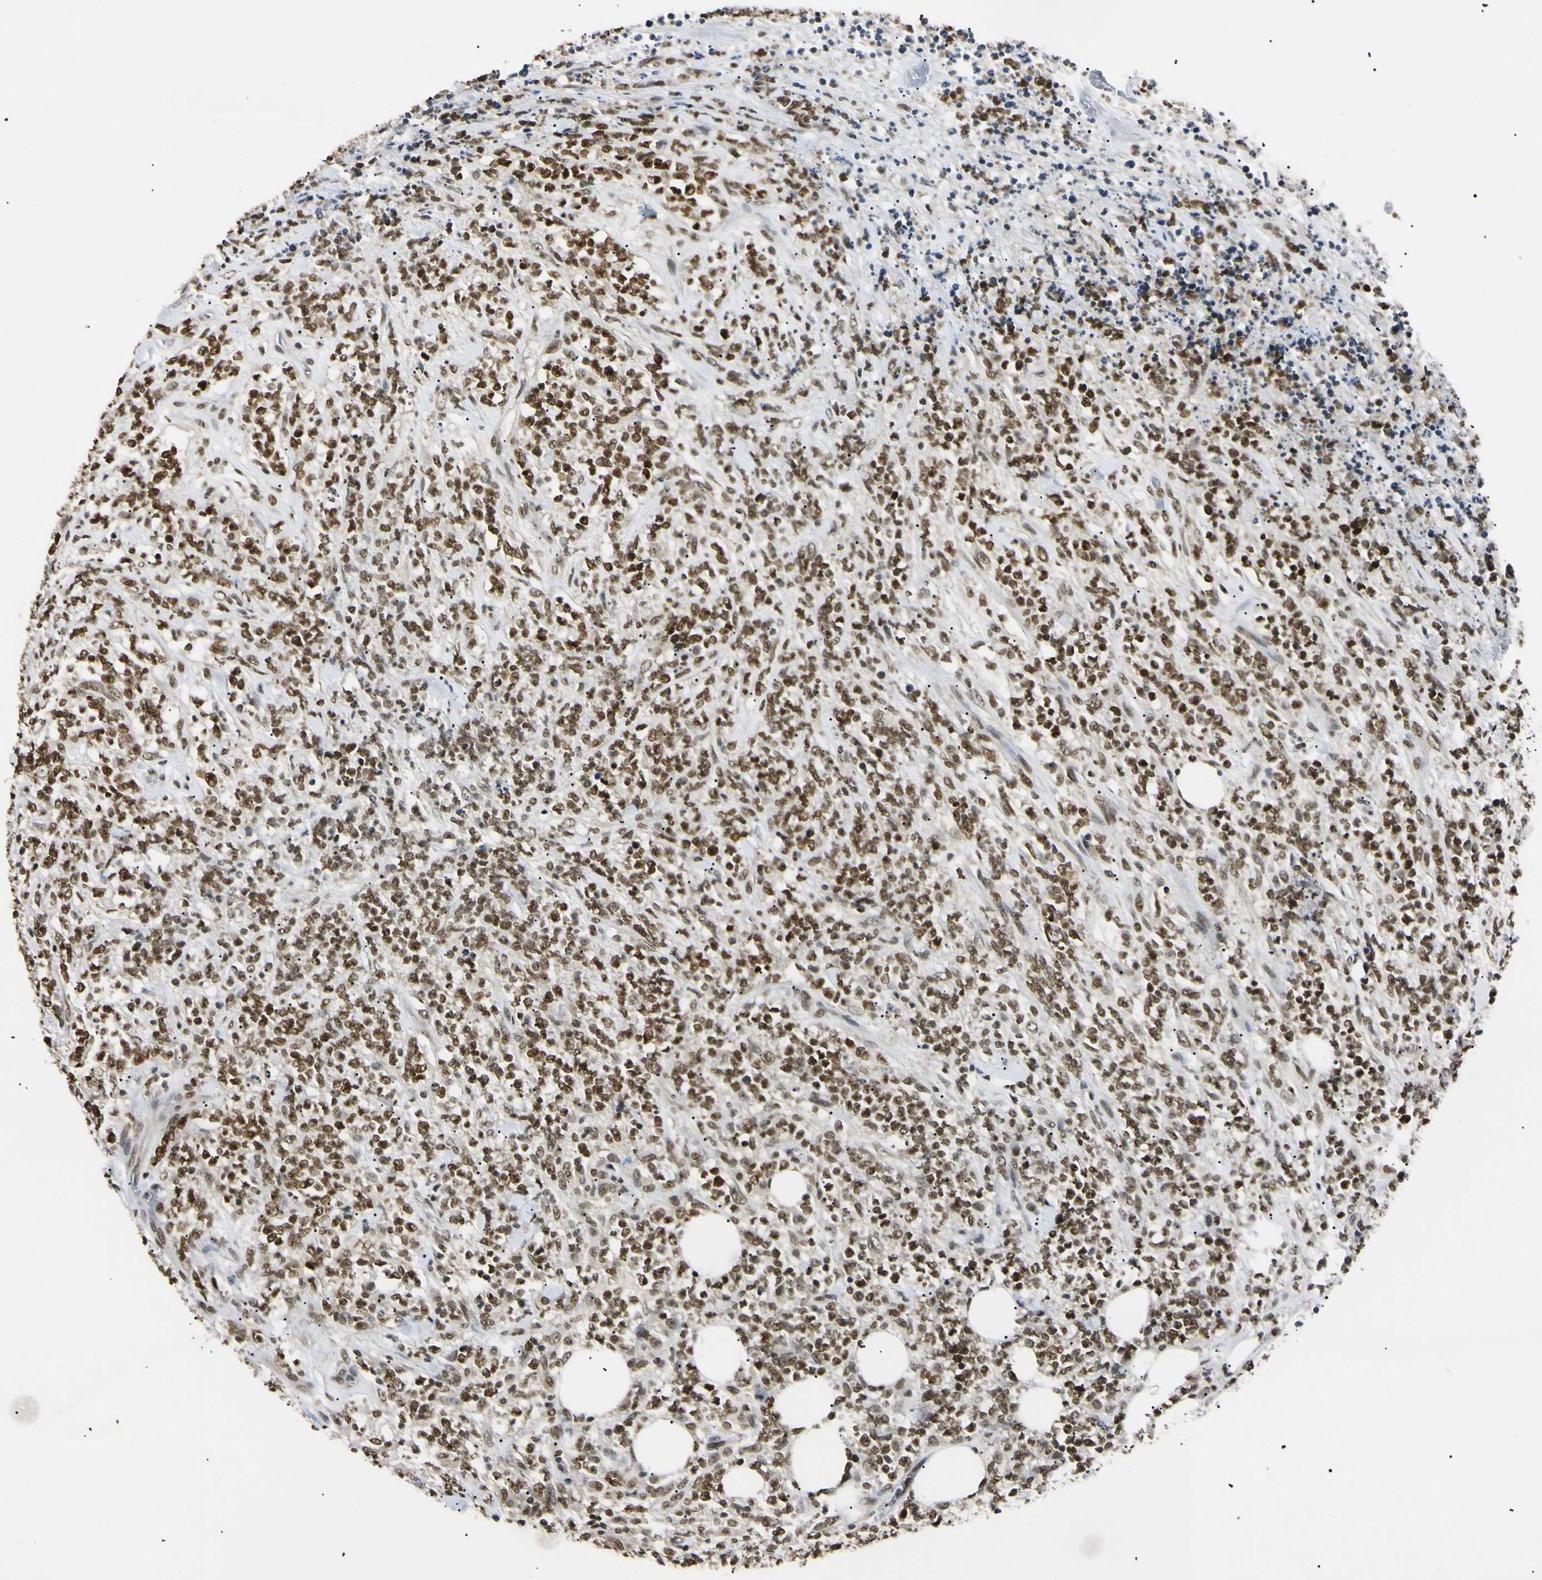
{"staining": {"intensity": "strong", "quantity": ">75%", "location": "nuclear"}, "tissue": "lymphoma", "cell_type": "Tumor cells", "image_type": "cancer", "snomed": [{"axis": "morphology", "description": "Malignant lymphoma, non-Hodgkin's type, High grade"}, {"axis": "topography", "description": "Soft tissue"}], "caption": "A brown stain labels strong nuclear expression of a protein in human malignant lymphoma, non-Hodgkin's type (high-grade) tumor cells.", "gene": "SMARCA5", "patient": {"sex": "male", "age": 18}}